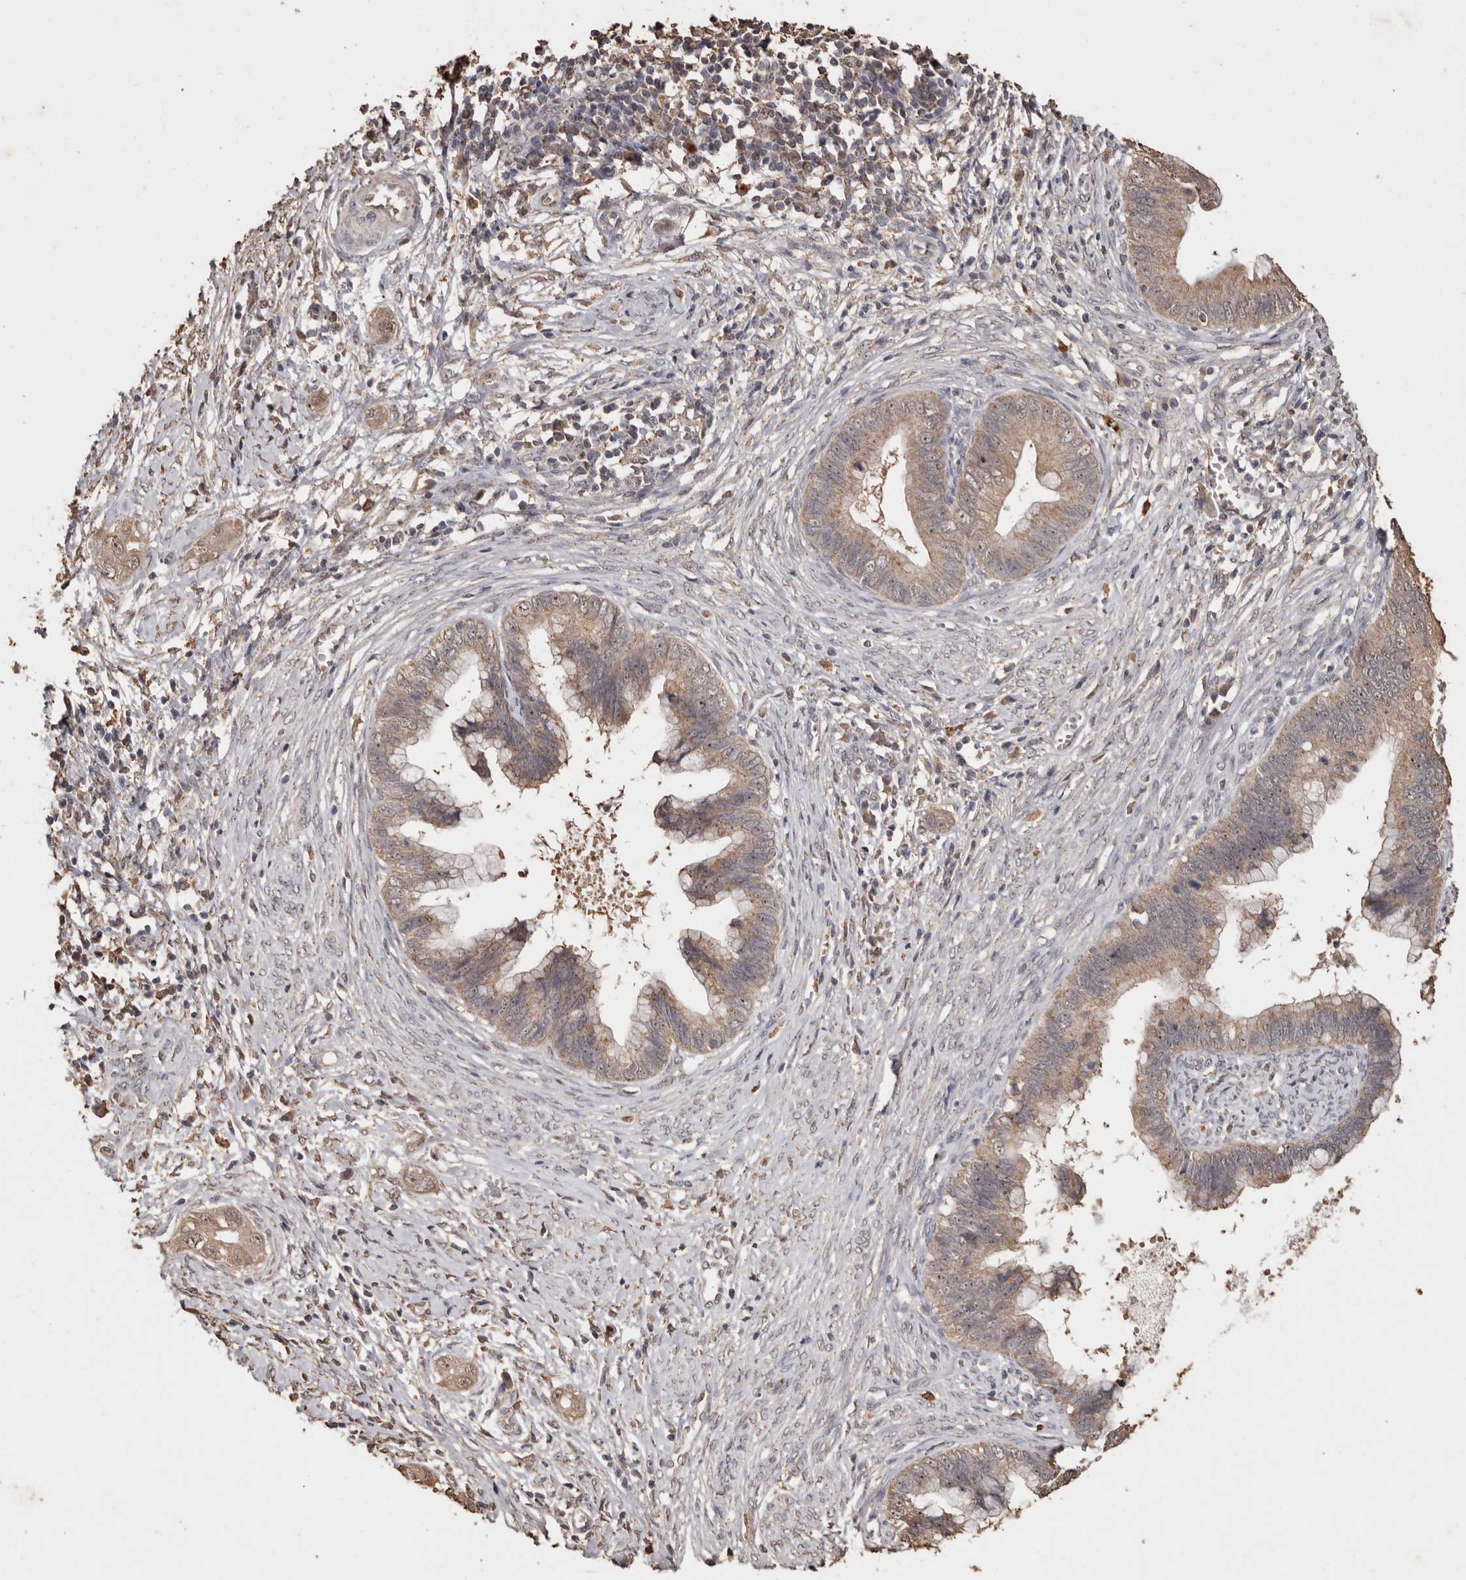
{"staining": {"intensity": "weak", "quantity": ">75%", "location": "cytoplasmic/membranous"}, "tissue": "cervical cancer", "cell_type": "Tumor cells", "image_type": "cancer", "snomed": [{"axis": "morphology", "description": "Adenocarcinoma, NOS"}, {"axis": "topography", "description": "Cervix"}], "caption": "Tumor cells reveal low levels of weak cytoplasmic/membranous staining in about >75% of cells in cervical cancer.", "gene": "GRAMD2A", "patient": {"sex": "female", "age": 44}}